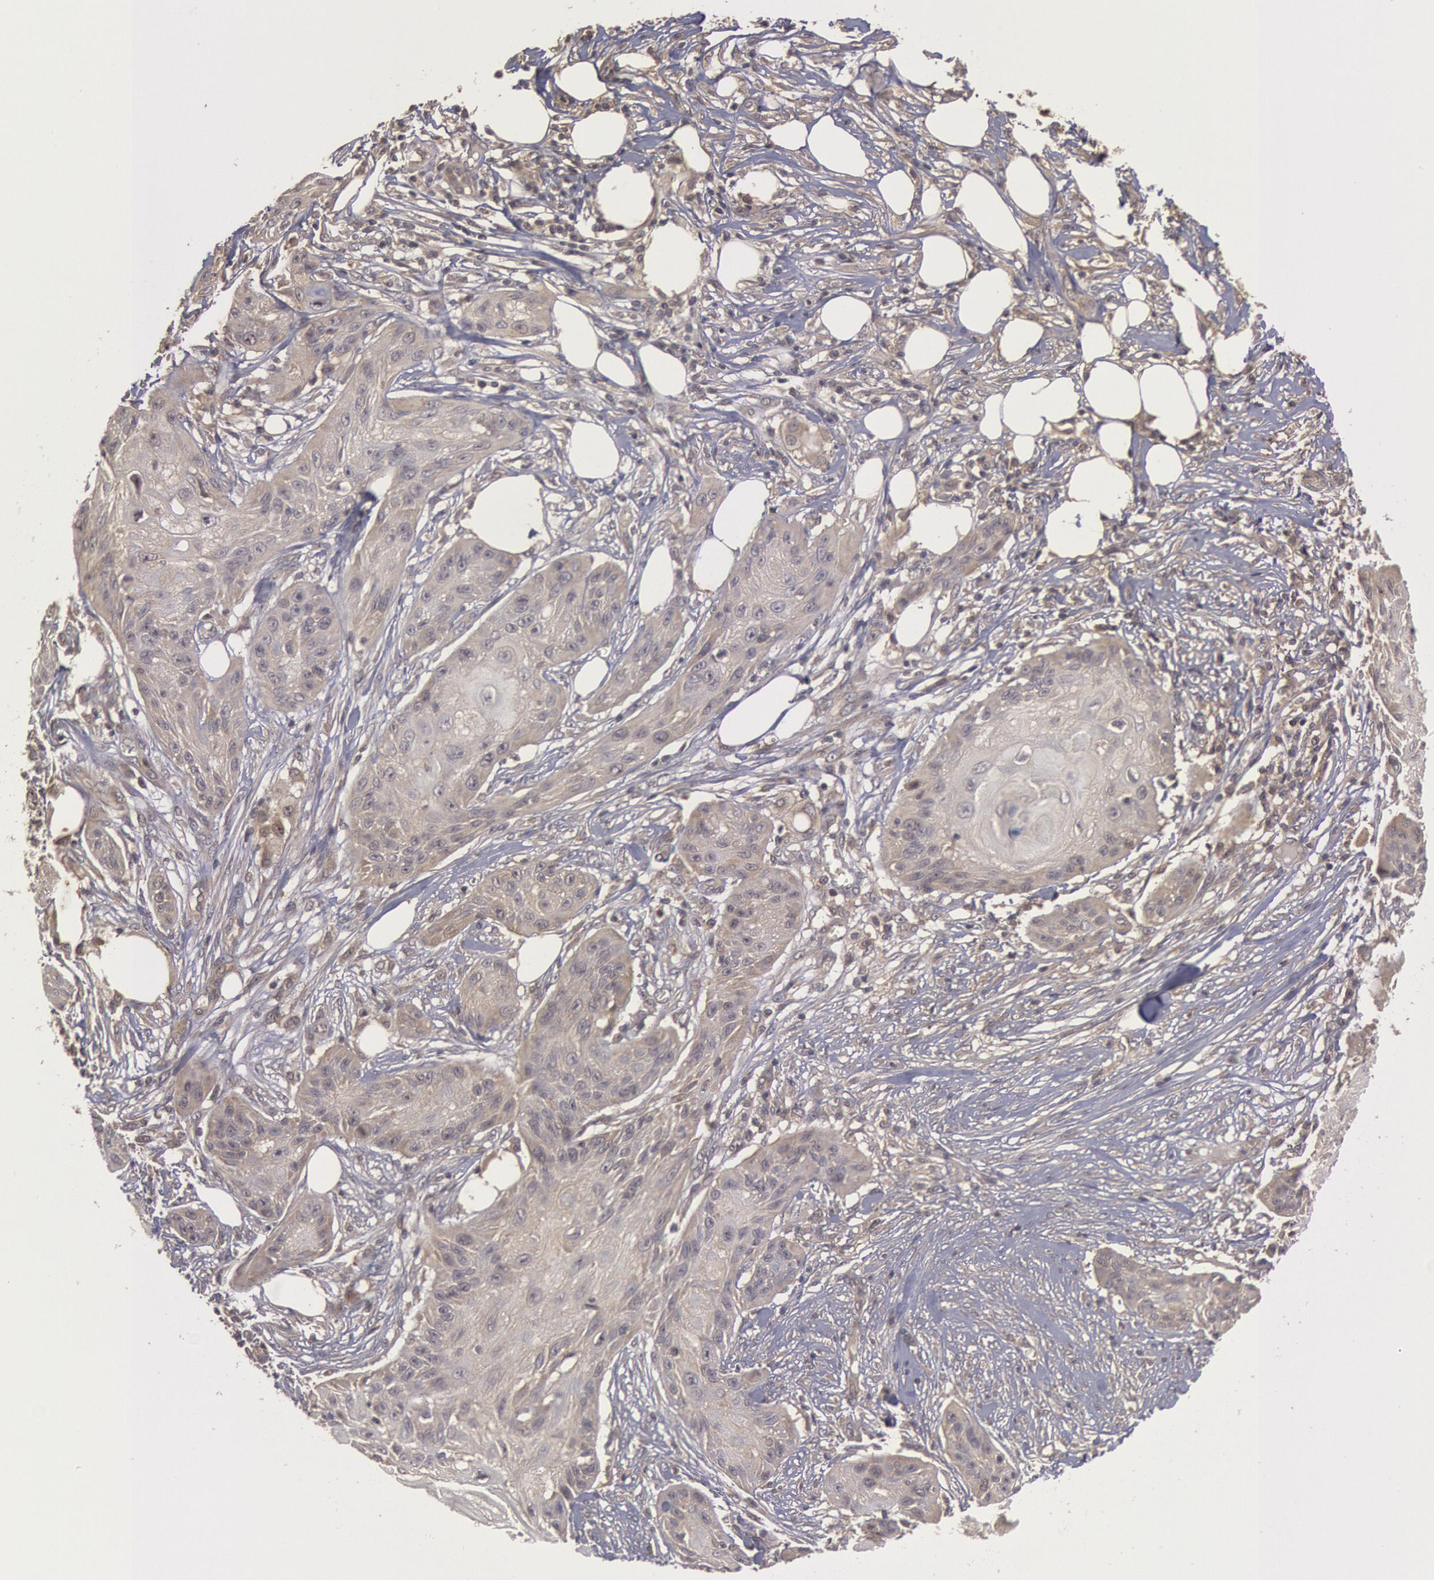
{"staining": {"intensity": "weak", "quantity": "25%-75%", "location": "cytoplasmic/membranous"}, "tissue": "skin cancer", "cell_type": "Tumor cells", "image_type": "cancer", "snomed": [{"axis": "morphology", "description": "Squamous cell carcinoma, NOS"}, {"axis": "topography", "description": "Skin"}], "caption": "Immunohistochemistry image of neoplastic tissue: skin cancer (squamous cell carcinoma) stained using immunohistochemistry (IHC) exhibits low levels of weak protein expression localized specifically in the cytoplasmic/membranous of tumor cells, appearing as a cytoplasmic/membranous brown color.", "gene": "BRAF", "patient": {"sex": "female", "age": 88}}